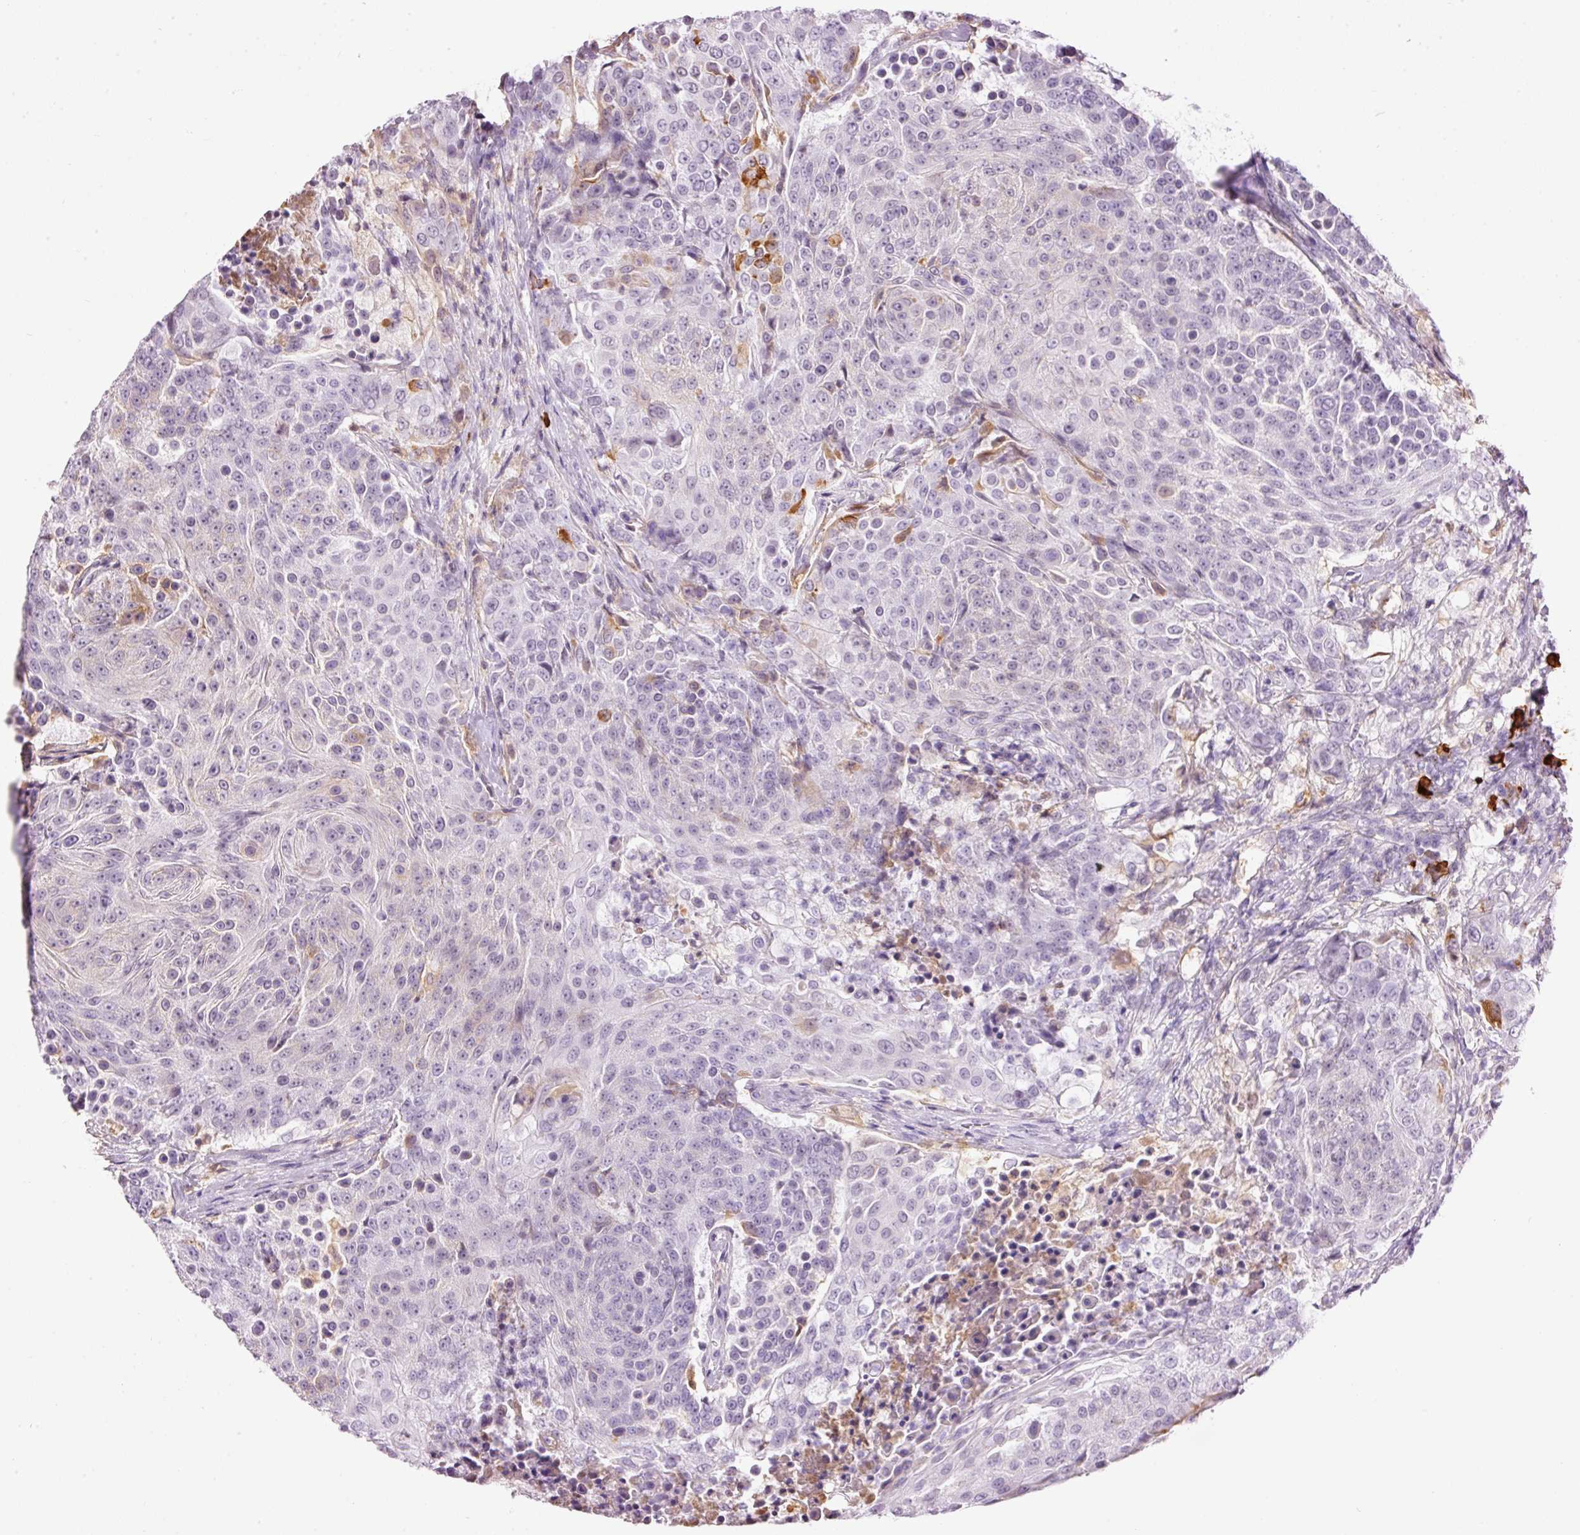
{"staining": {"intensity": "negative", "quantity": "none", "location": "none"}, "tissue": "urothelial cancer", "cell_type": "Tumor cells", "image_type": "cancer", "snomed": [{"axis": "morphology", "description": "Urothelial carcinoma, High grade"}, {"axis": "topography", "description": "Urinary bladder"}], "caption": "The IHC photomicrograph has no significant positivity in tumor cells of urothelial carcinoma (high-grade) tissue. (Immunohistochemistry, brightfield microscopy, high magnification).", "gene": "PRPF38B", "patient": {"sex": "female", "age": 63}}